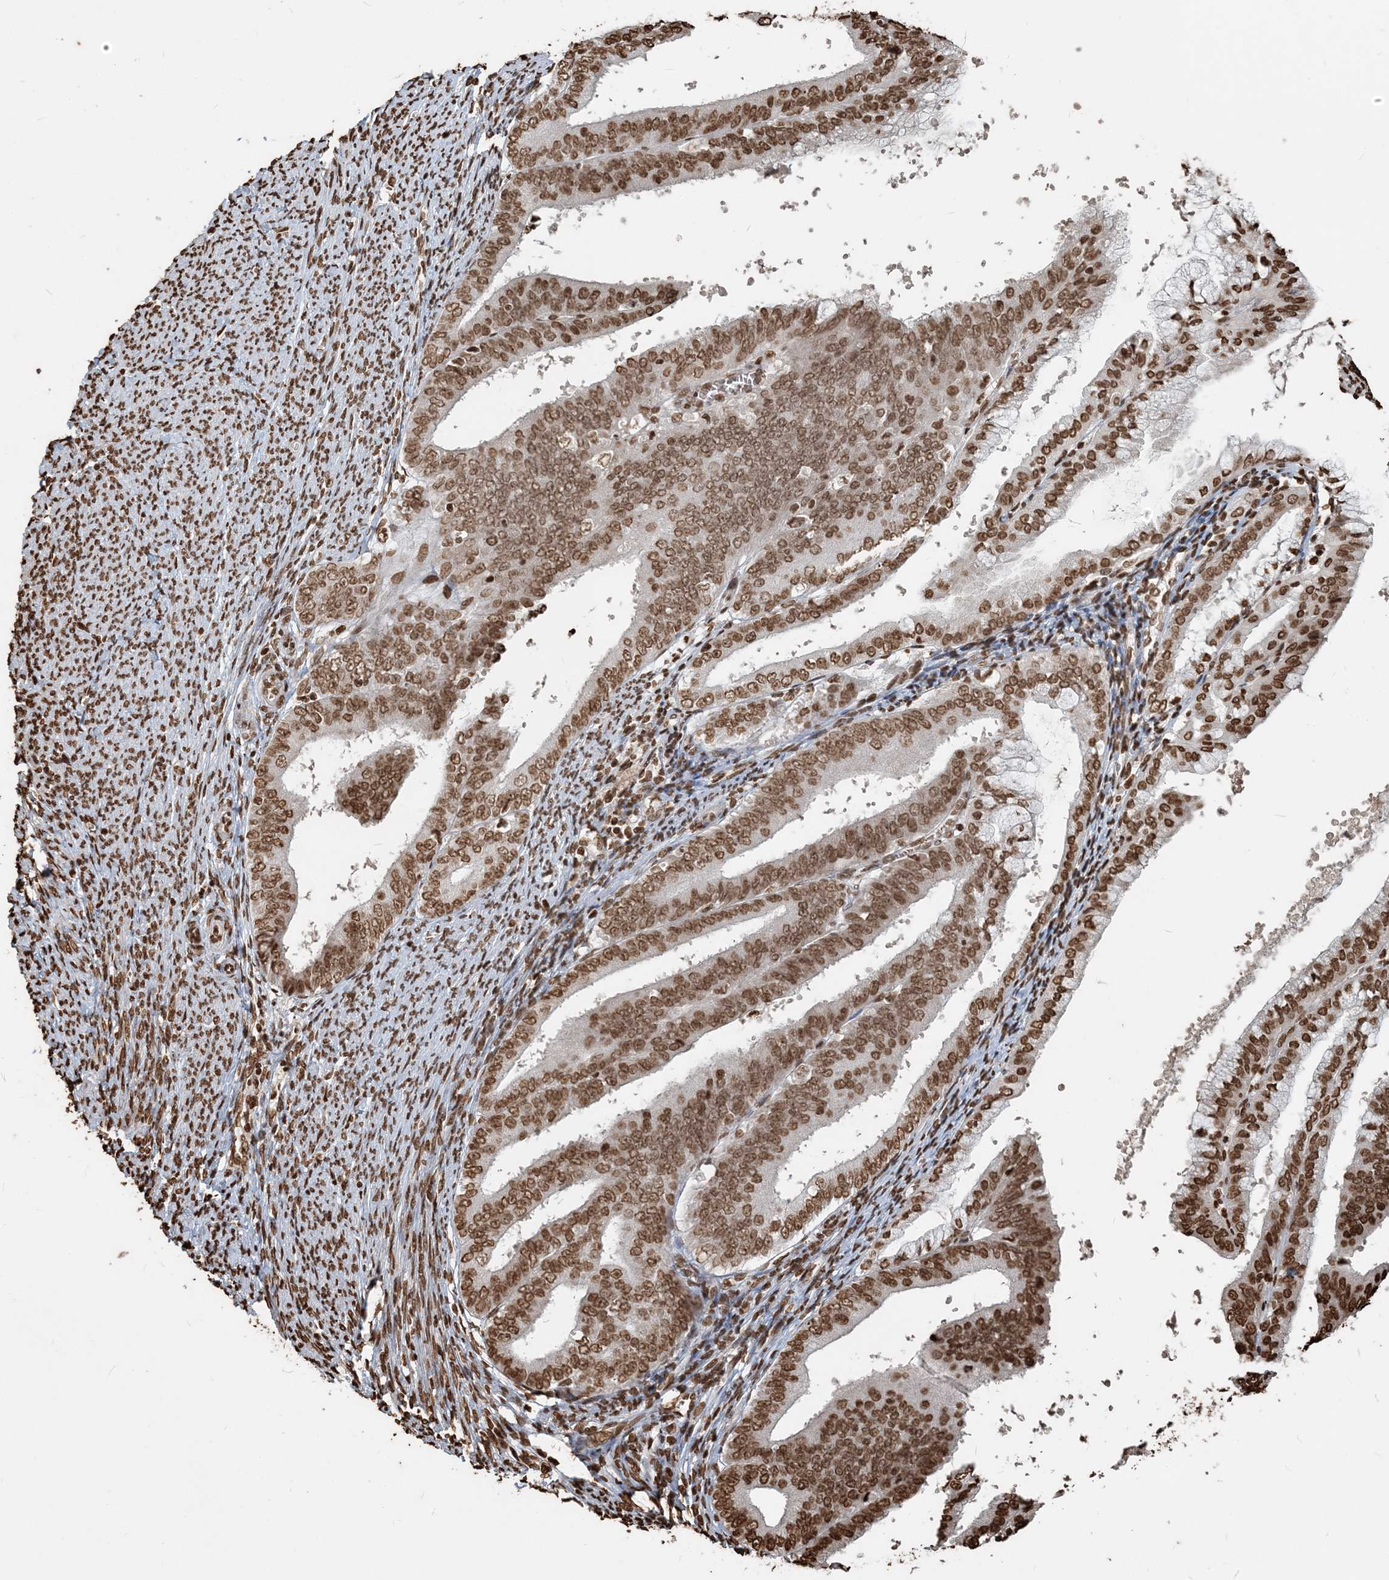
{"staining": {"intensity": "moderate", "quantity": ">75%", "location": "nuclear"}, "tissue": "endometrial cancer", "cell_type": "Tumor cells", "image_type": "cancer", "snomed": [{"axis": "morphology", "description": "Adenocarcinoma, NOS"}, {"axis": "topography", "description": "Endometrium"}], "caption": "Human adenocarcinoma (endometrial) stained with a brown dye displays moderate nuclear positive expression in approximately >75% of tumor cells.", "gene": "H3-3B", "patient": {"sex": "female", "age": 63}}